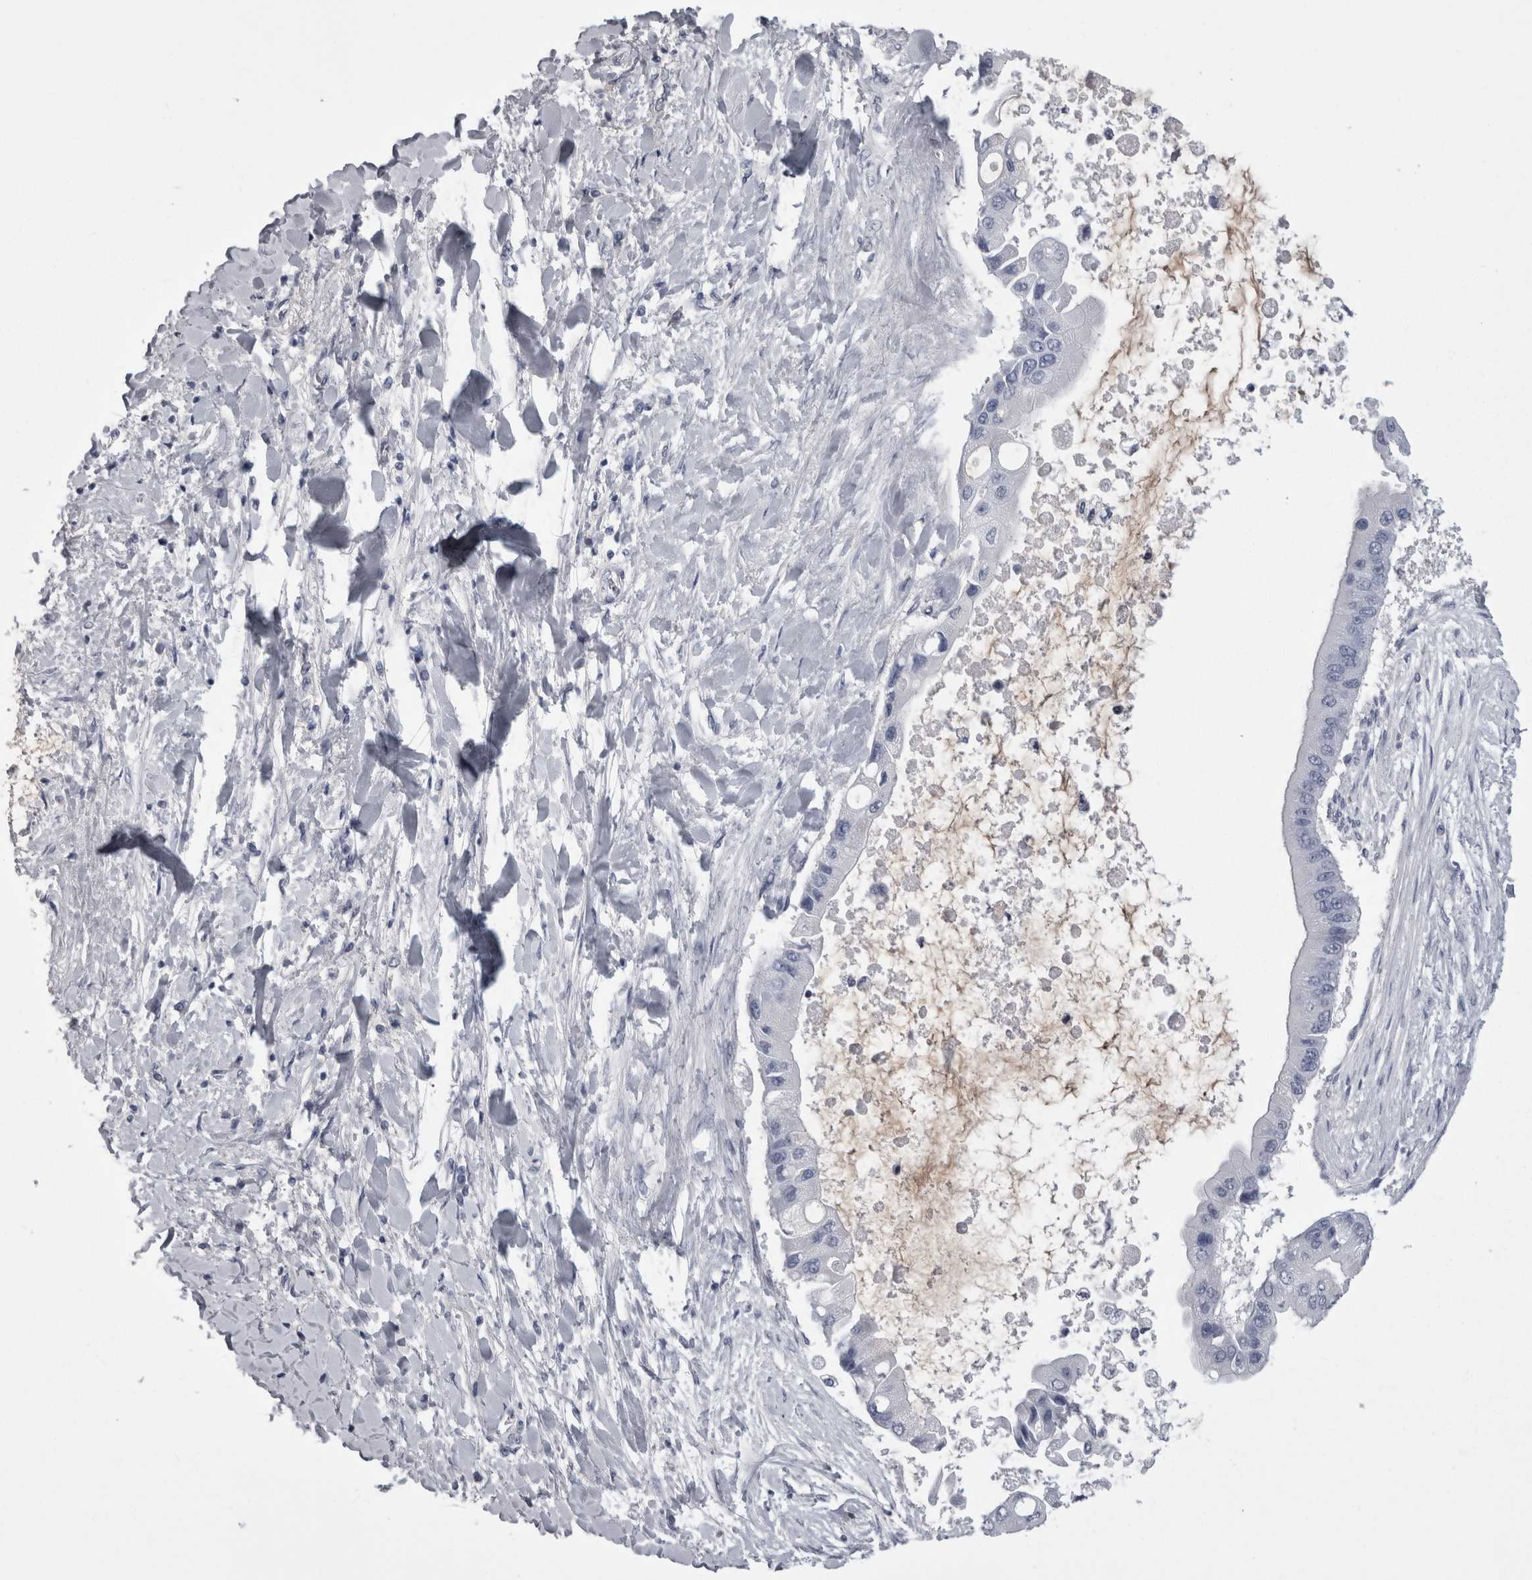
{"staining": {"intensity": "negative", "quantity": "none", "location": "none"}, "tissue": "liver cancer", "cell_type": "Tumor cells", "image_type": "cancer", "snomed": [{"axis": "morphology", "description": "Cholangiocarcinoma"}, {"axis": "topography", "description": "Liver"}], "caption": "The histopathology image exhibits no significant expression in tumor cells of liver cholangiocarcinoma.", "gene": "AFMID", "patient": {"sex": "male", "age": 50}}